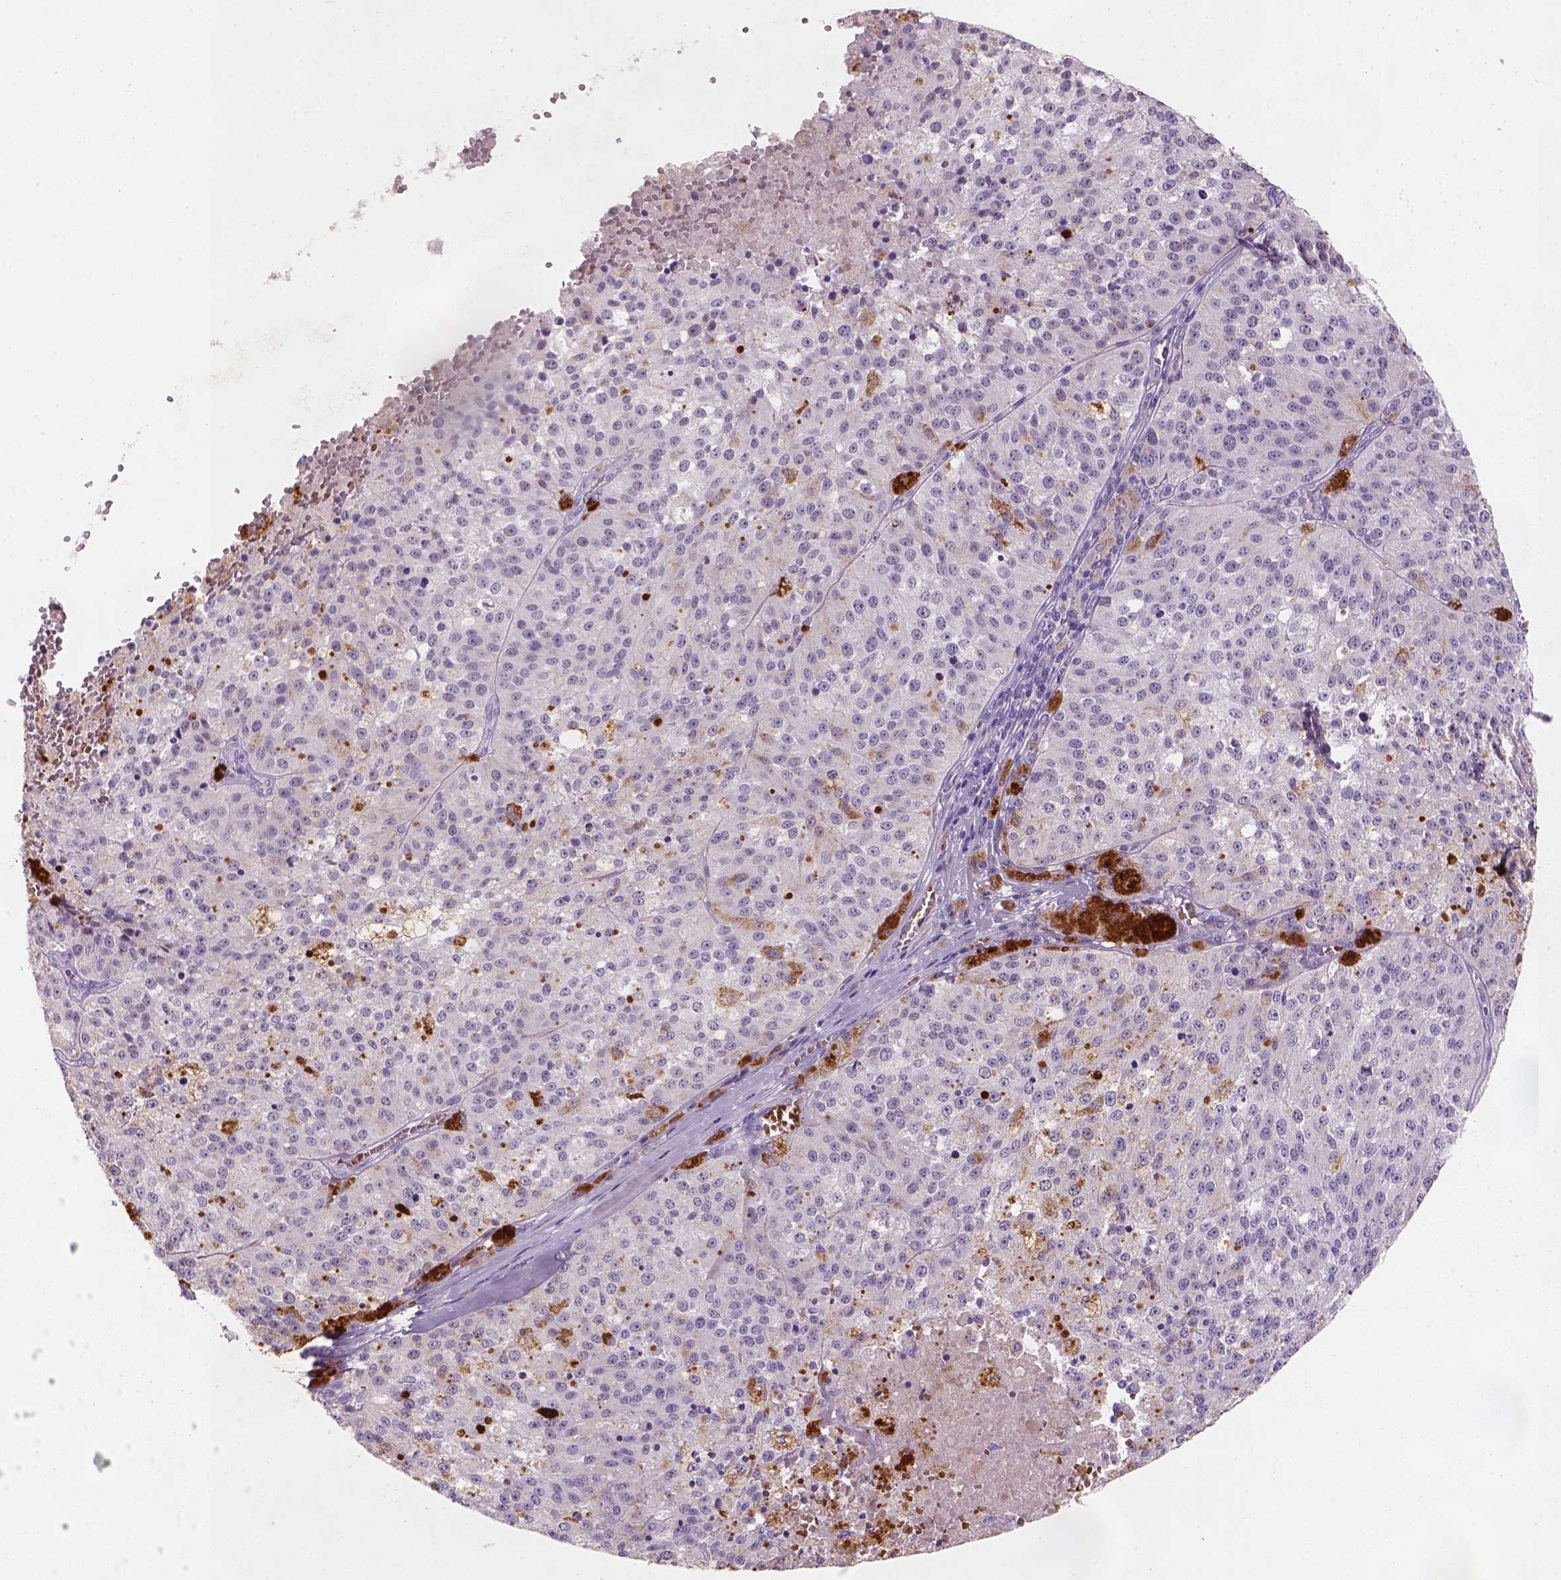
{"staining": {"intensity": "negative", "quantity": "none", "location": "none"}, "tissue": "melanoma", "cell_type": "Tumor cells", "image_type": "cancer", "snomed": [{"axis": "morphology", "description": "Malignant melanoma, Metastatic site"}, {"axis": "topography", "description": "Lymph node"}], "caption": "Melanoma stained for a protein using immunohistochemistry (IHC) demonstrates no expression tumor cells.", "gene": "ZMAT4", "patient": {"sex": "female", "age": 64}}